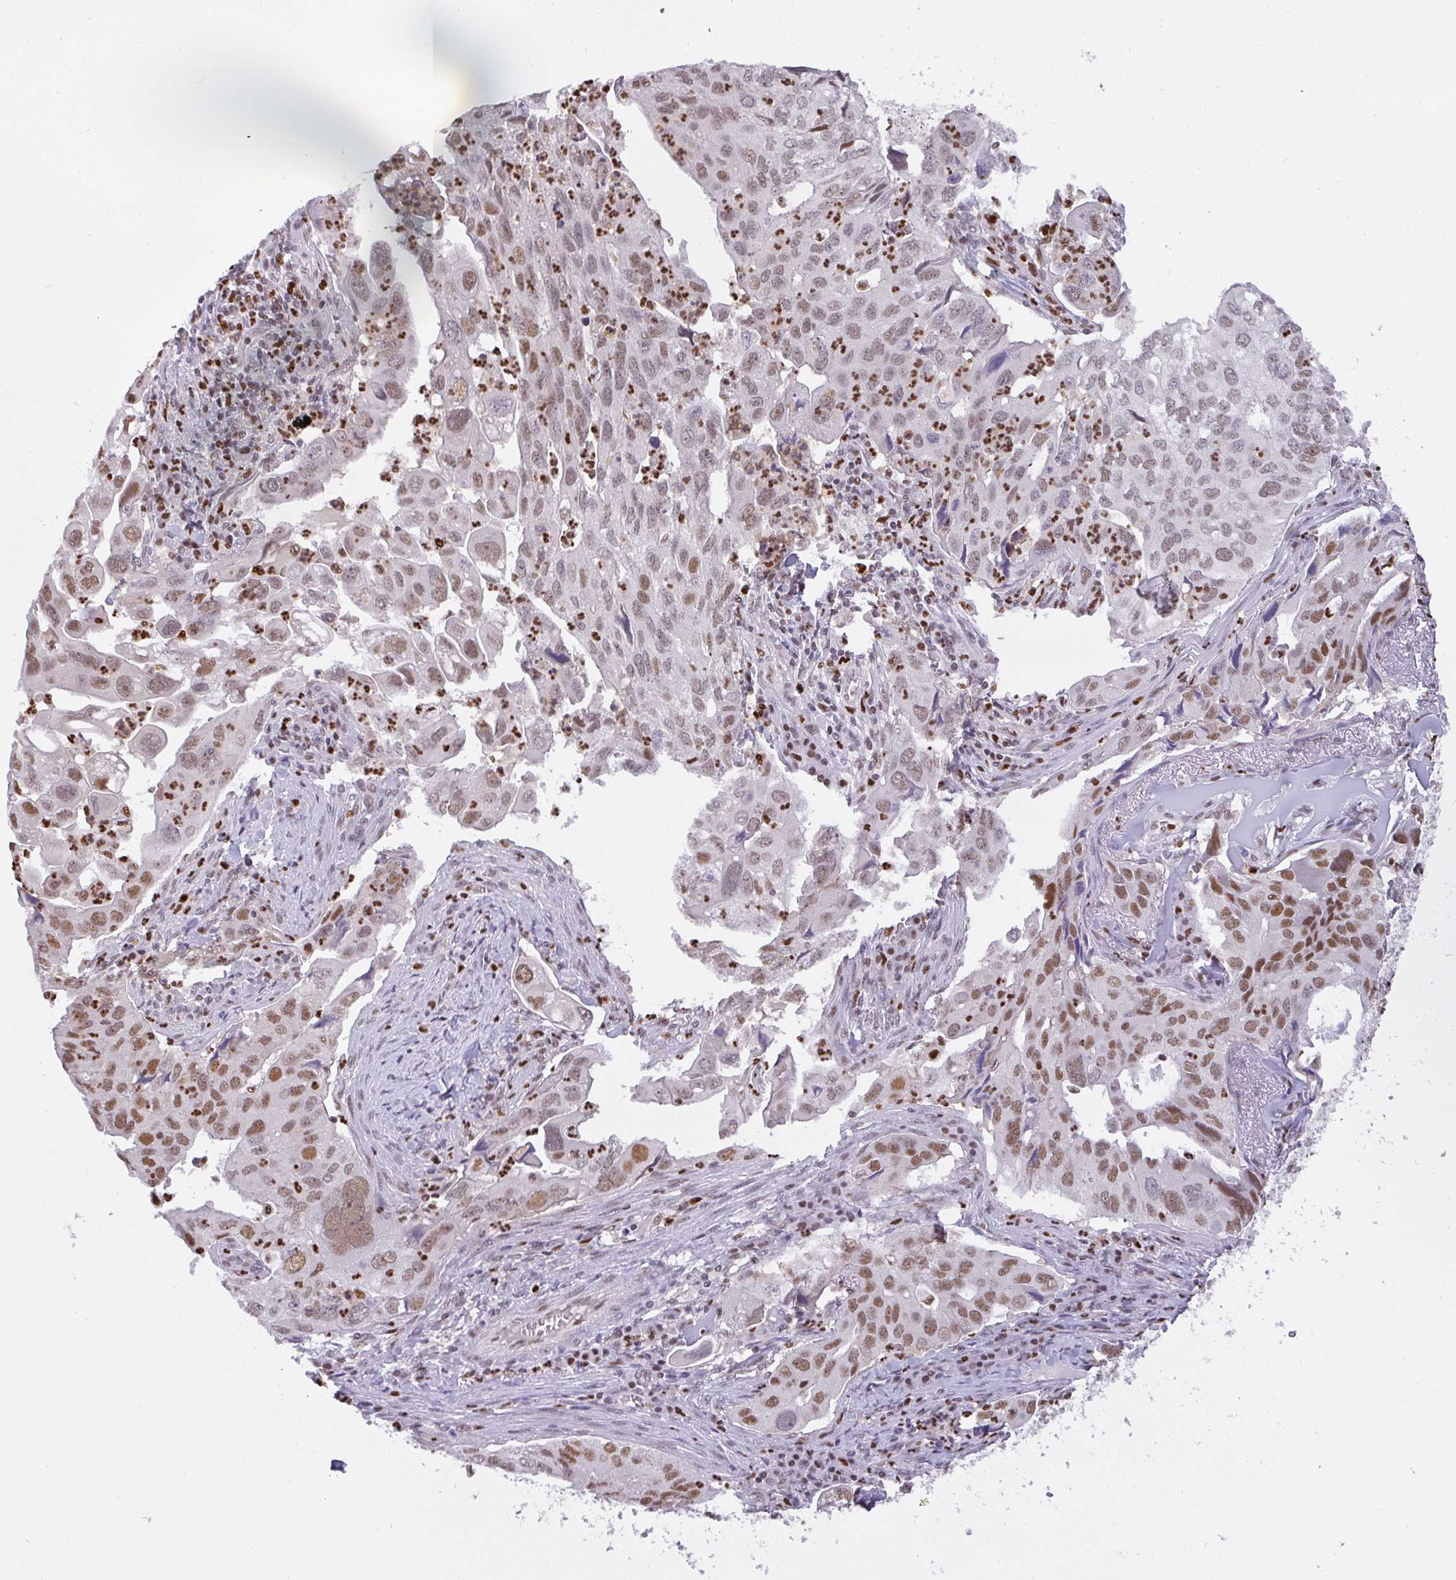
{"staining": {"intensity": "moderate", "quantity": ">75%", "location": "nuclear"}, "tissue": "lung cancer", "cell_type": "Tumor cells", "image_type": "cancer", "snomed": [{"axis": "morphology", "description": "Adenocarcinoma, NOS"}, {"axis": "topography", "description": "Lung"}], "caption": "A brown stain shows moderate nuclear positivity of a protein in adenocarcinoma (lung) tumor cells.", "gene": "BBX", "patient": {"sex": "male", "age": 48}}